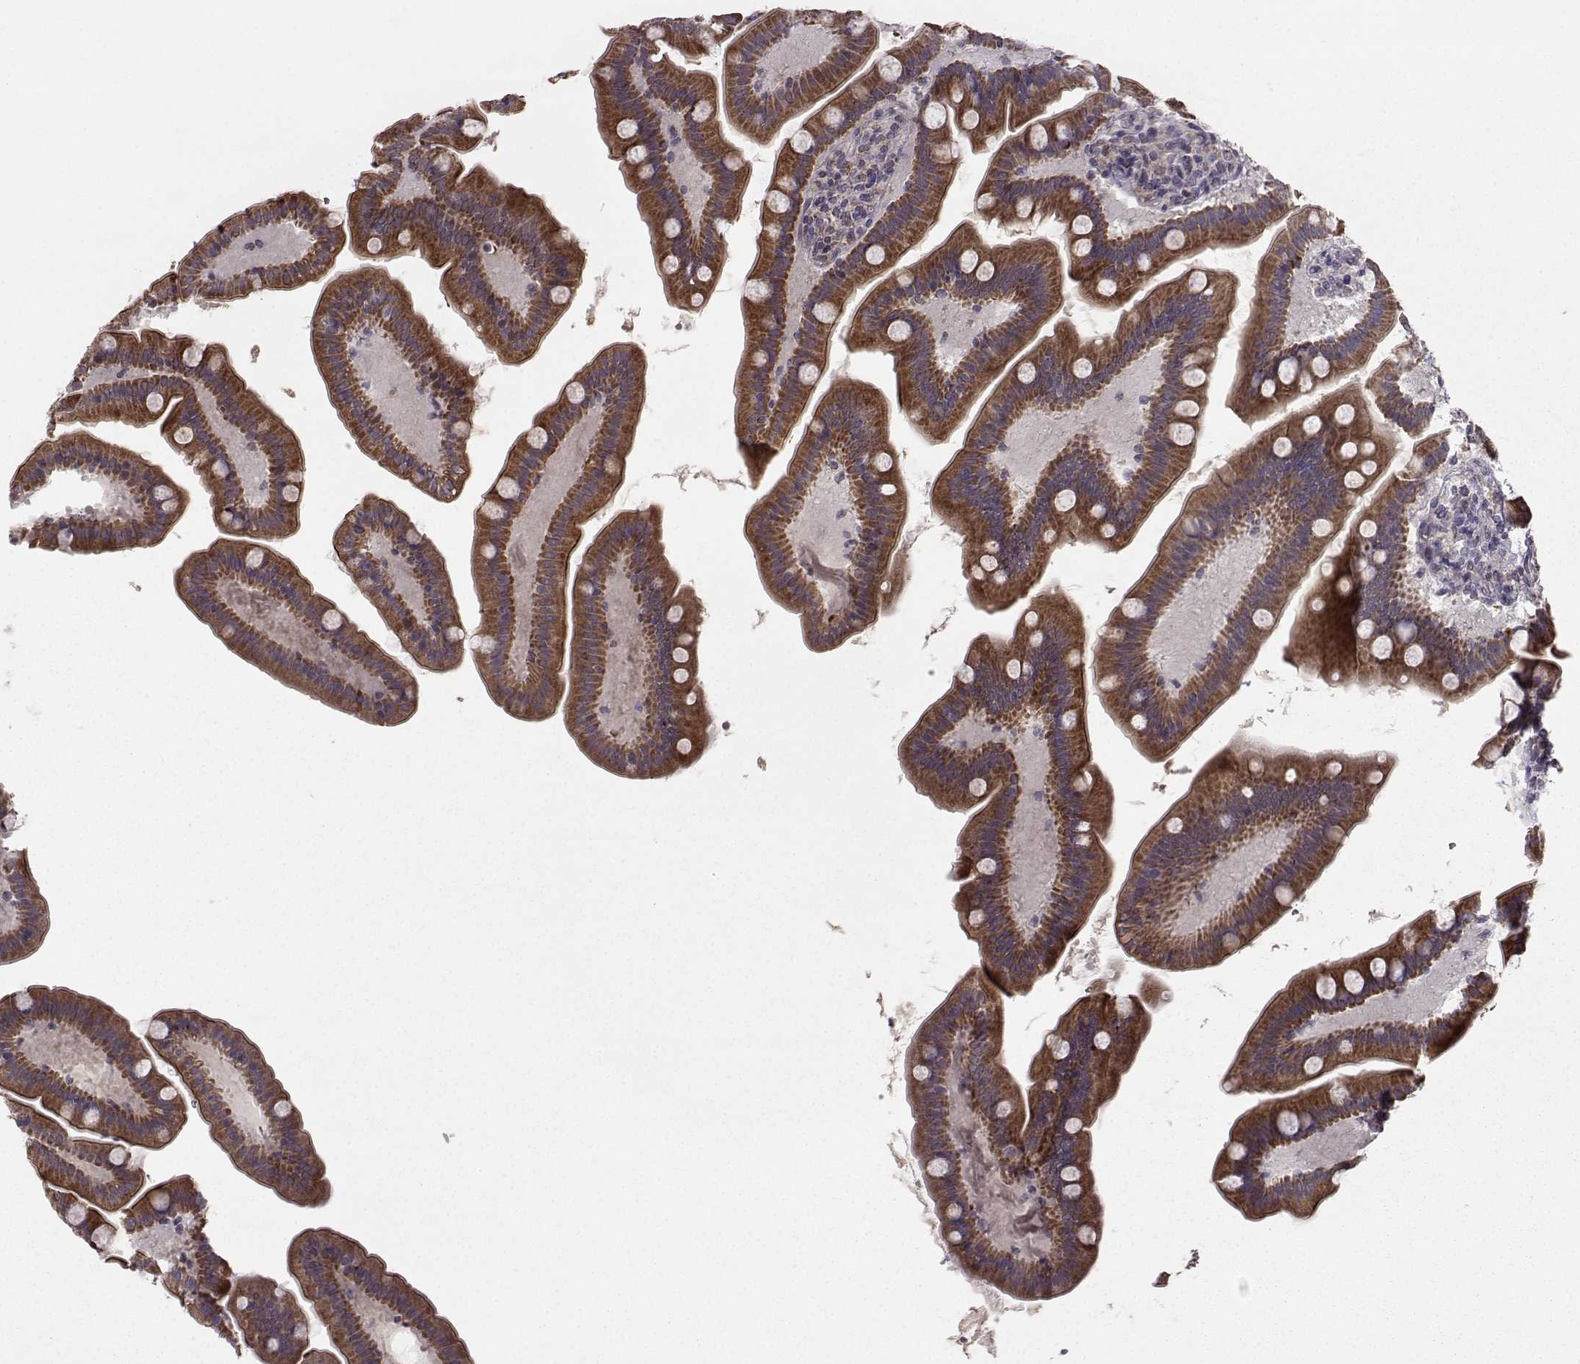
{"staining": {"intensity": "strong", "quantity": ">75%", "location": "cytoplasmic/membranous"}, "tissue": "small intestine", "cell_type": "Glandular cells", "image_type": "normal", "snomed": [{"axis": "morphology", "description": "Normal tissue, NOS"}, {"axis": "topography", "description": "Small intestine"}], "caption": "About >75% of glandular cells in benign small intestine demonstrate strong cytoplasmic/membranous protein expression as visualized by brown immunohistochemical staining.", "gene": "NECAB3", "patient": {"sex": "male", "age": 66}}